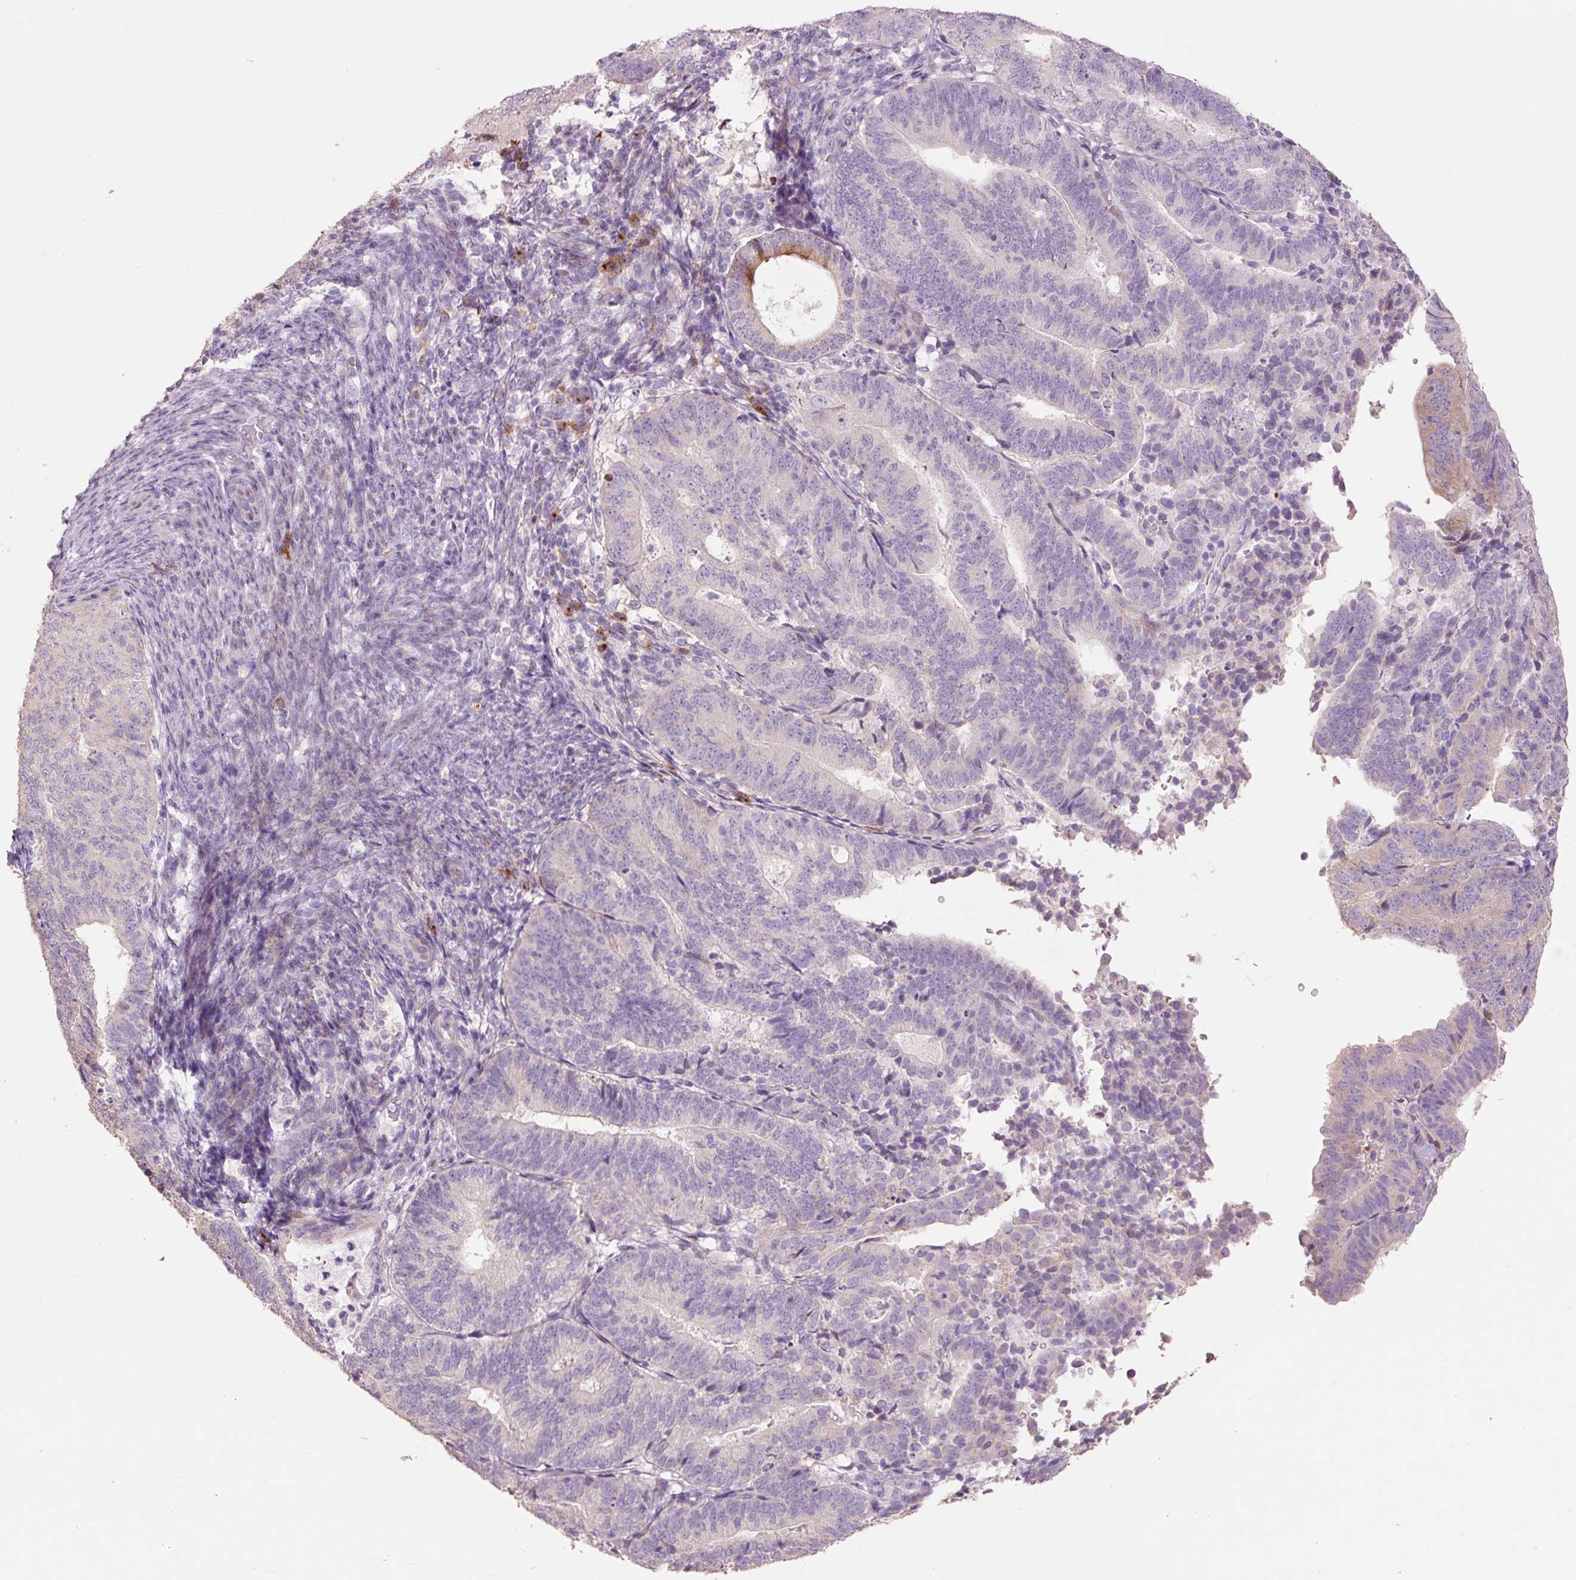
{"staining": {"intensity": "moderate", "quantity": "<25%", "location": "cytoplasmic/membranous"}, "tissue": "endometrial cancer", "cell_type": "Tumor cells", "image_type": "cancer", "snomed": [{"axis": "morphology", "description": "Adenocarcinoma, NOS"}, {"axis": "topography", "description": "Endometrium"}], "caption": "DAB immunohistochemical staining of endometrial cancer (adenocarcinoma) exhibits moderate cytoplasmic/membranous protein staining in about <25% of tumor cells. (Stains: DAB in brown, nuclei in blue, Microscopy: brightfield microscopy at high magnification).", "gene": "HAX1", "patient": {"sex": "female", "age": 70}}